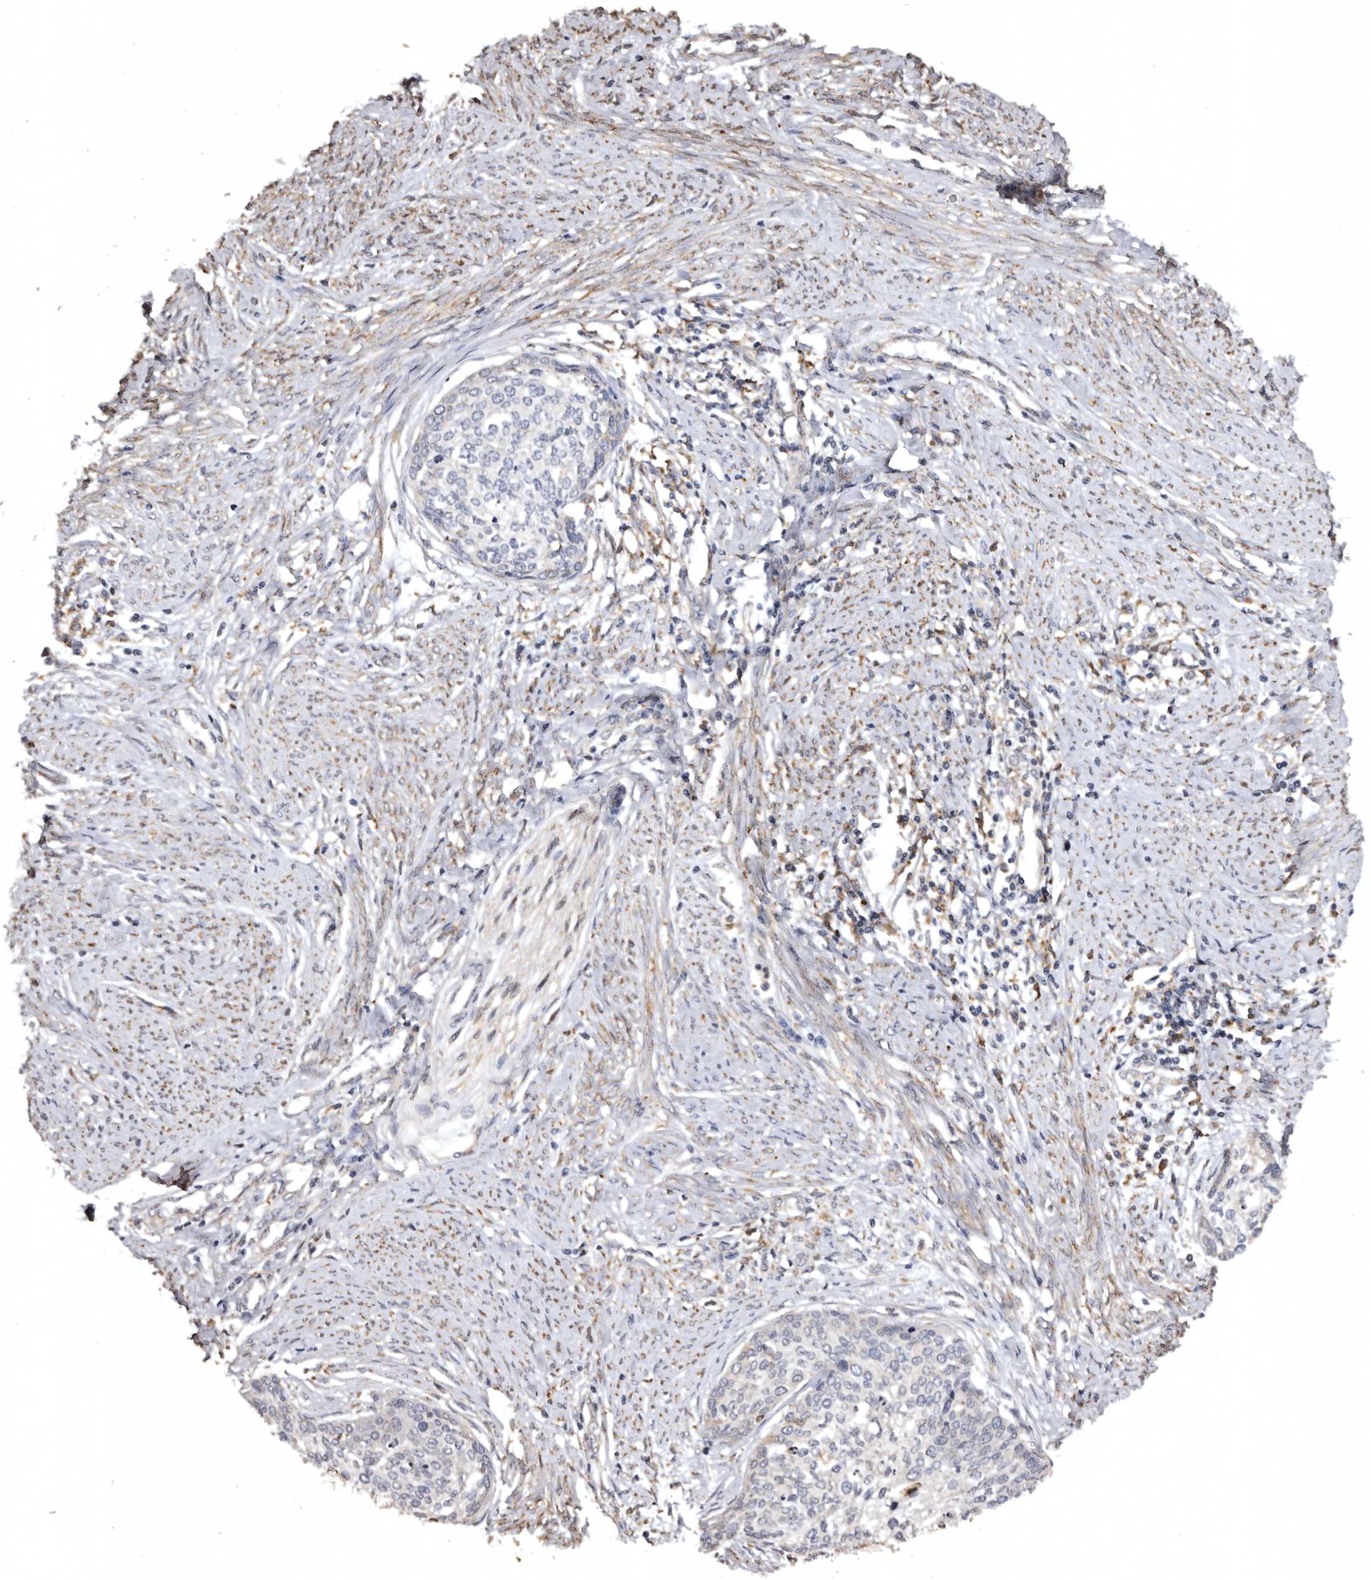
{"staining": {"intensity": "negative", "quantity": "none", "location": "none"}, "tissue": "cervical cancer", "cell_type": "Tumor cells", "image_type": "cancer", "snomed": [{"axis": "morphology", "description": "Squamous cell carcinoma, NOS"}, {"axis": "topography", "description": "Cervix"}], "caption": "This is an immunohistochemistry (IHC) histopathology image of squamous cell carcinoma (cervical). There is no staining in tumor cells.", "gene": "INKA2", "patient": {"sex": "female", "age": 37}}